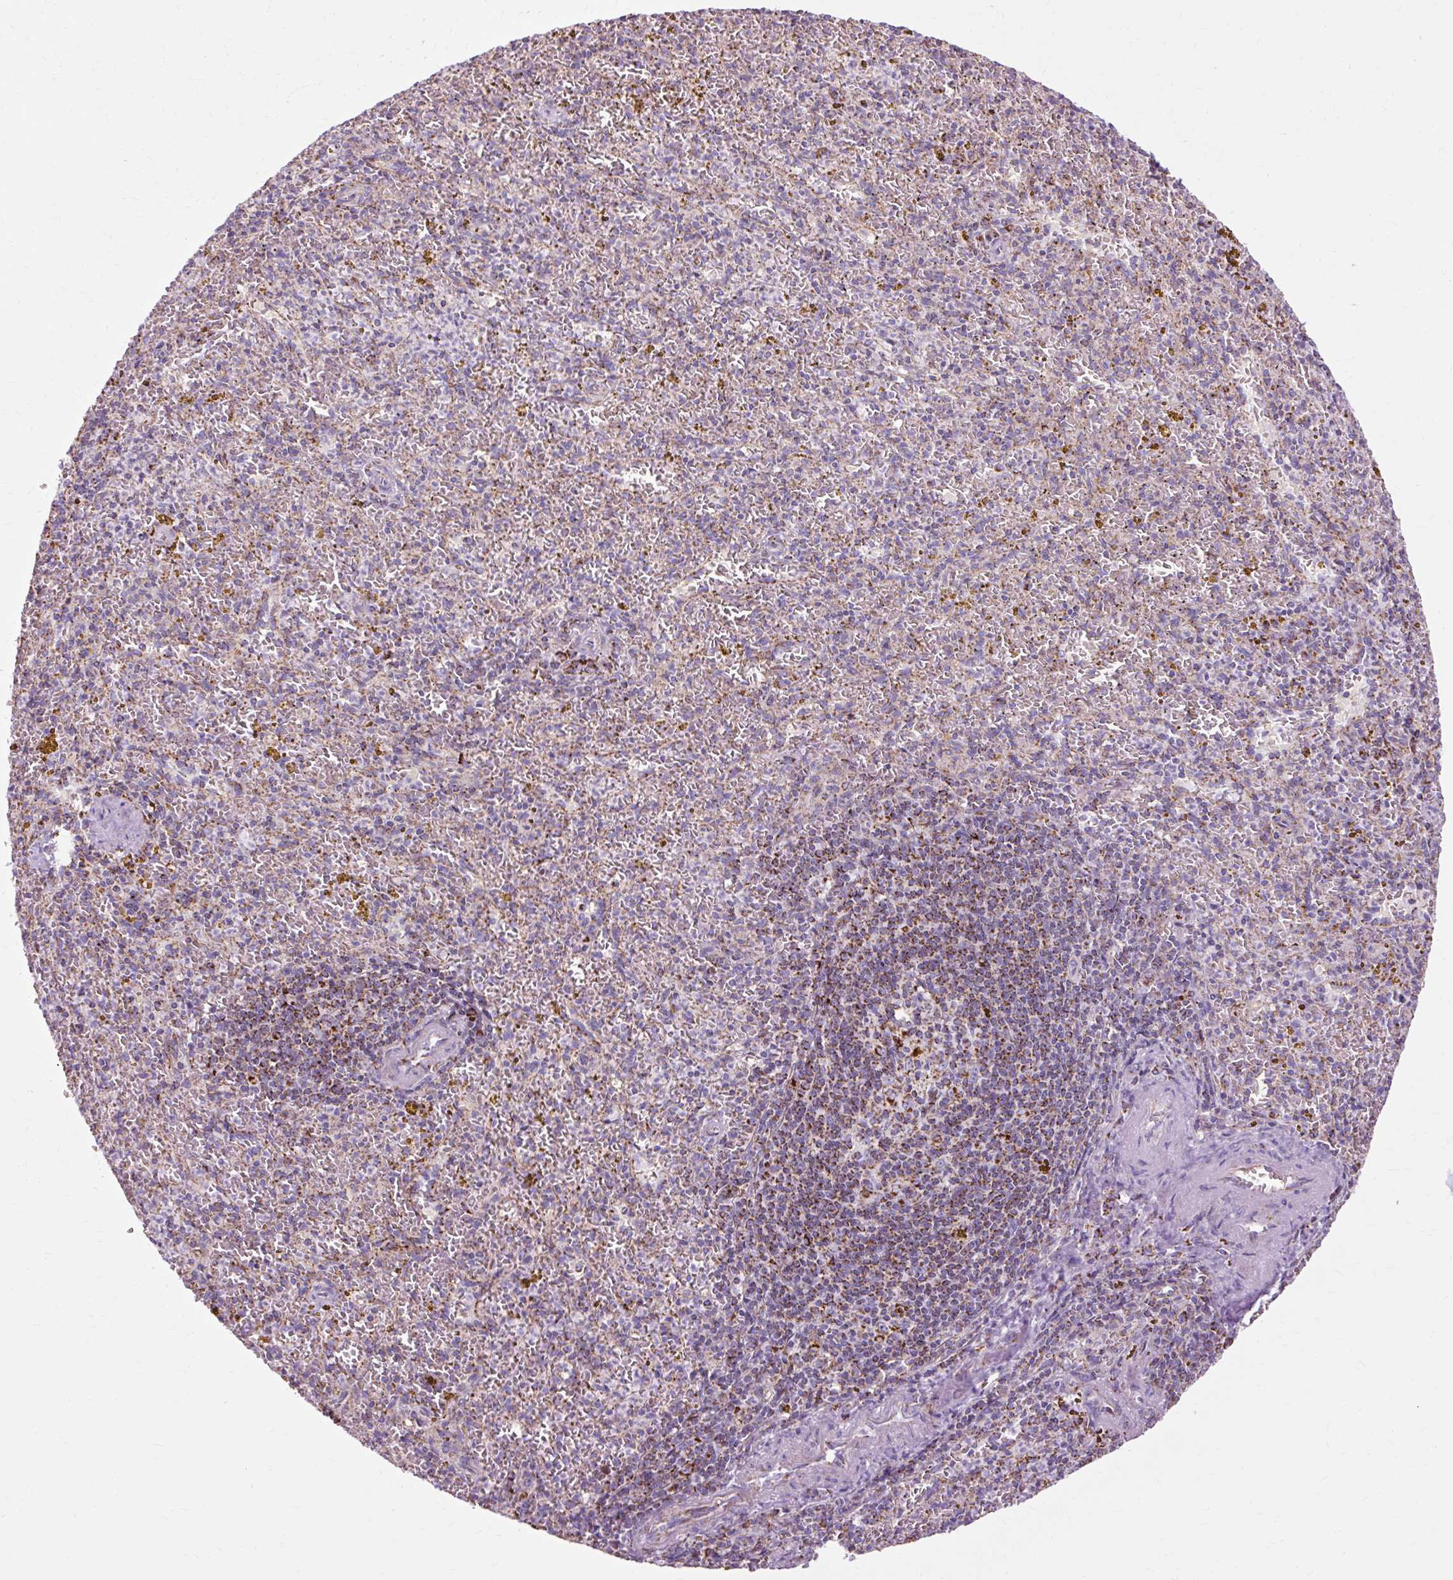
{"staining": {"intensity": "moderate", "quantity": "<25%", "location": "cytoplasmic/membranous"}, "tissue": "spleen", "cell_type": "Cells in red pulp", "image_type": "normal", "snomed": [{"axis": "morphology", "description": "Normal tissue, NOS"}, {"axis": "topography", "description": "Spleen"}], "caption": "This micrograph shows immunohistochemistry staining of unremarkable human spleen, with low moderate cytoplasmic/membranous staining in about <25% of cells in red pulp.", "gene": "DLAT", "patient": {"sex": "male", "age": 57}}